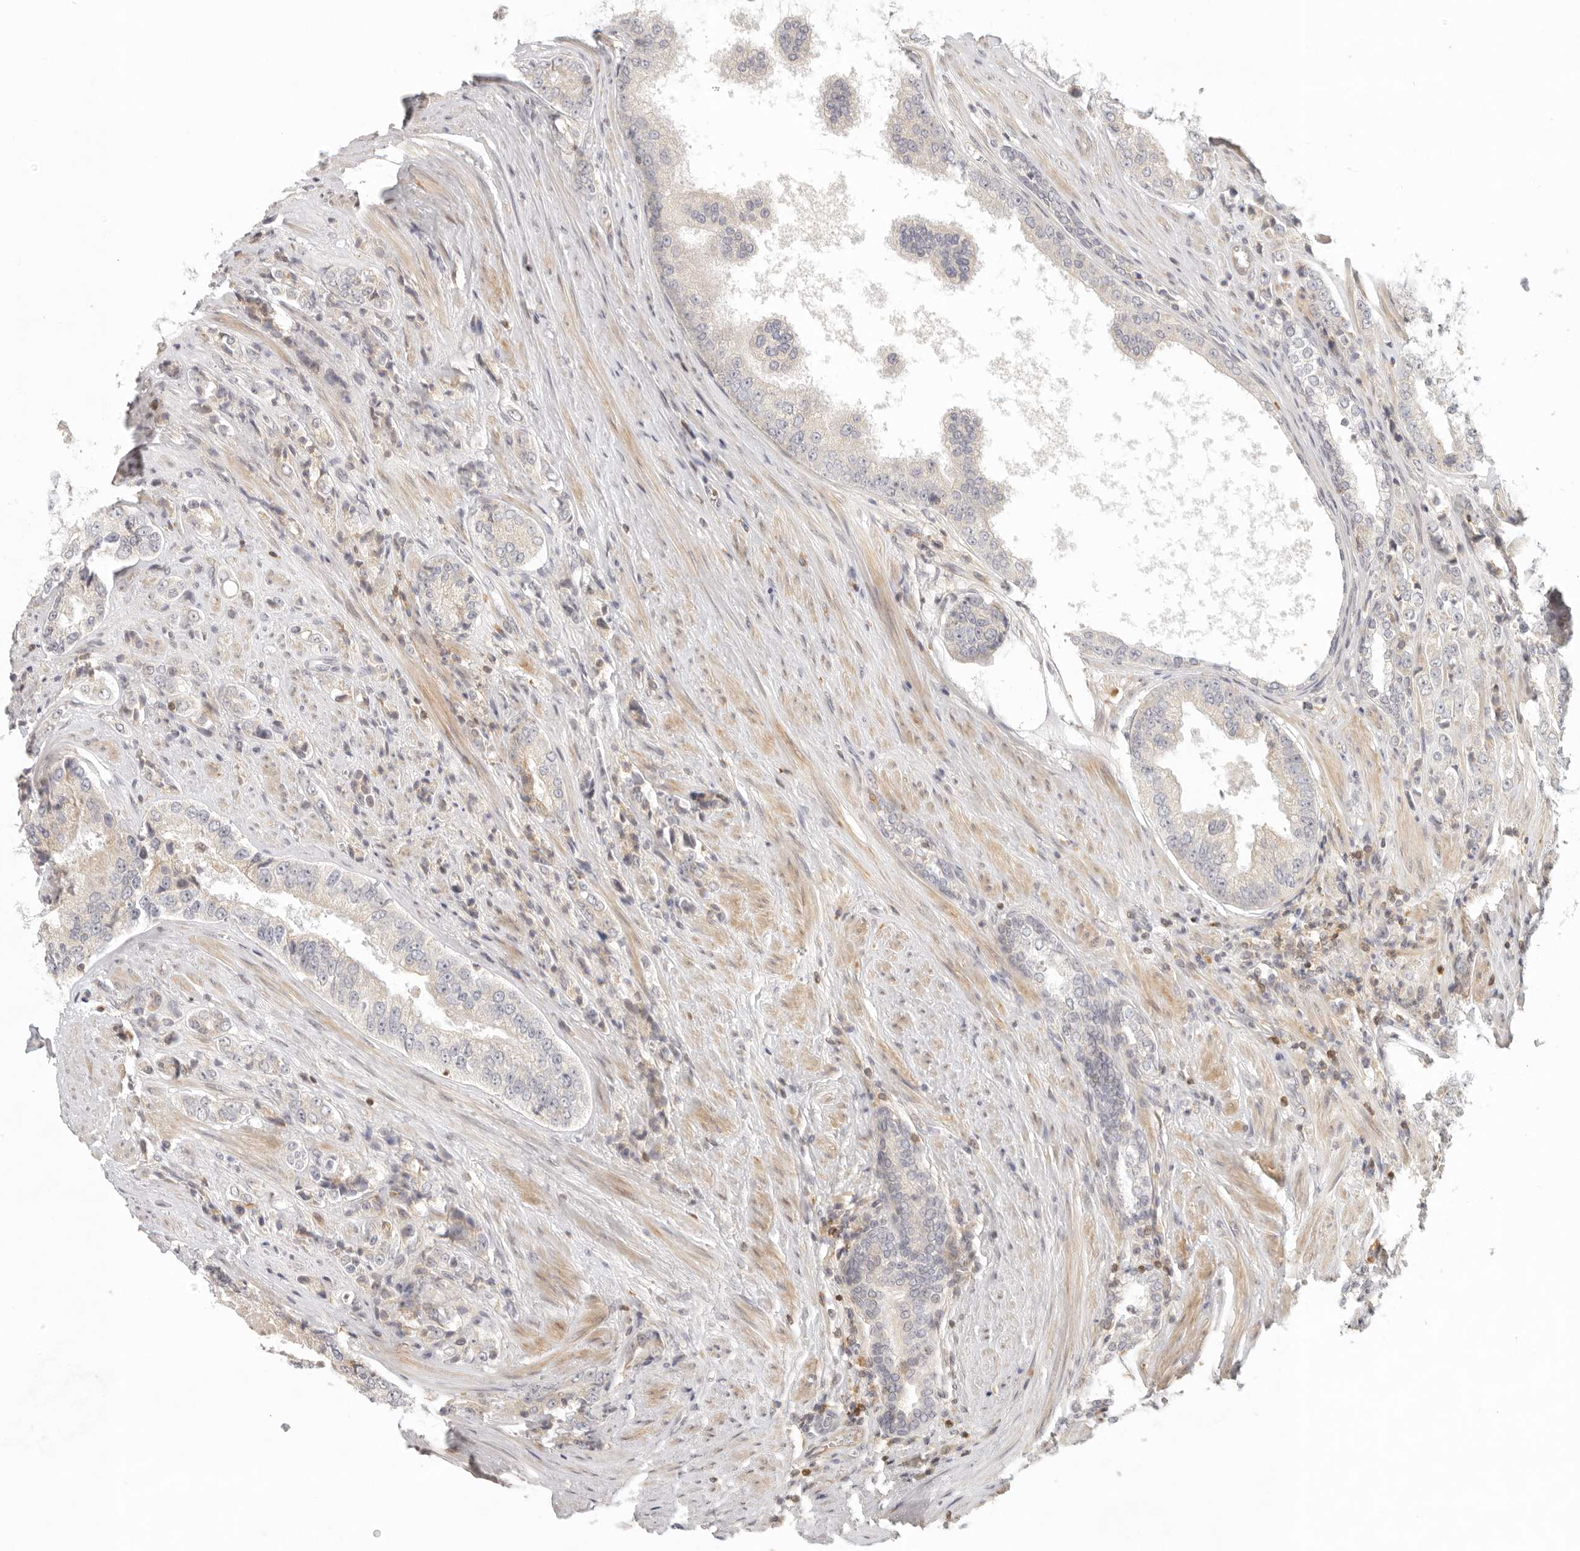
{"staining": {"intensity": "negative", "quantity": "none", "location": "none"}, "tissue": "prostate cancer", "cell_type": "Tumor cells", "image_type": "cancer", "snomed": [{"axis": "morphology", "description": "Adenocarcinoma, High grade"}, {"axis": "topography", "description": "Prostate"}], "caption": "Tumor cells are negative for brown protein staining in high-grade adenocarcinoma (prostate).", "gene": "AHDC1", "patient": {"sex": "male", "age": 61}}